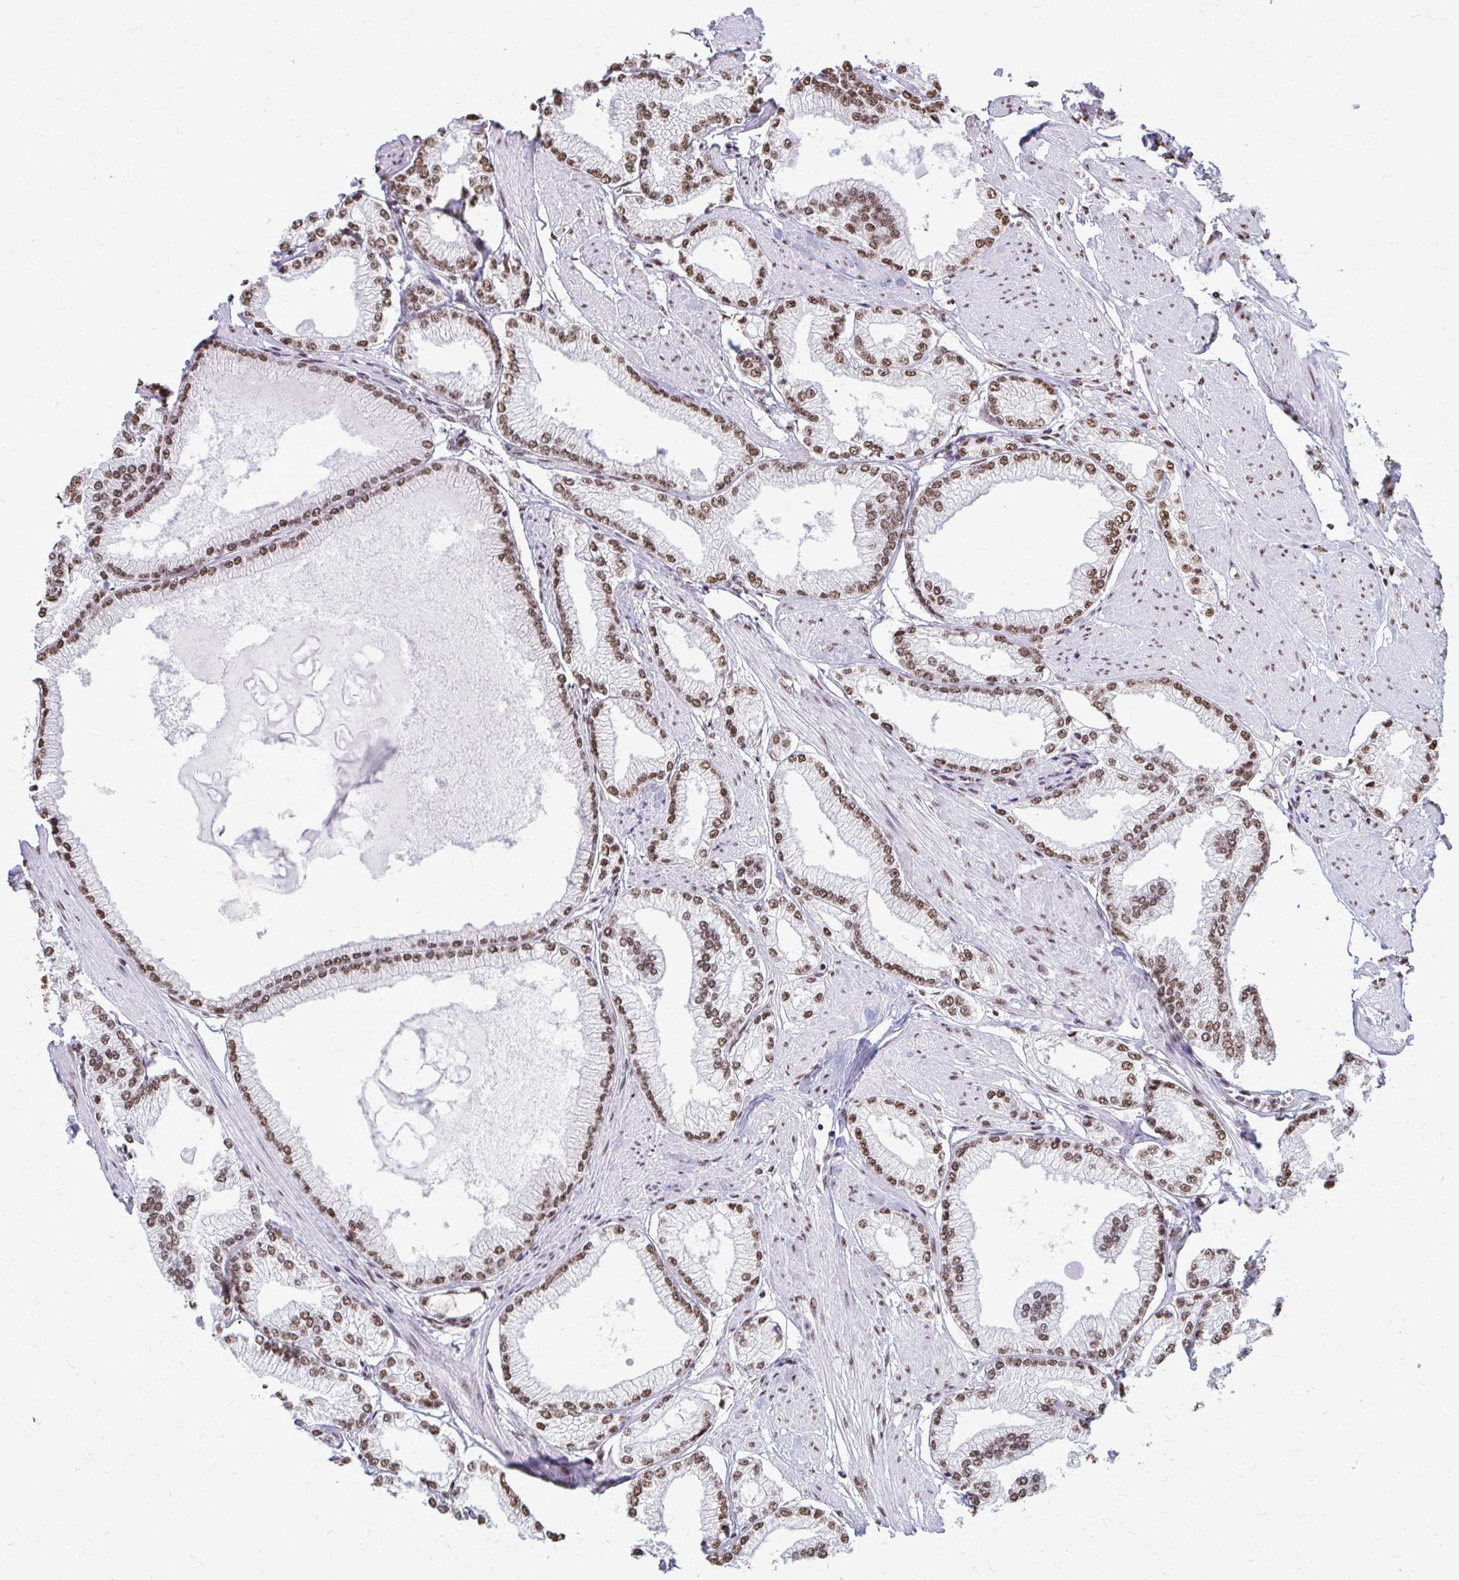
{"staining": {"intensity": "moderate", "quantity": ">75%", "location": "nuclear"}, "tissue": "prostate cancer", "cell_type": "Tumor cells", "image_type": "cancer", "snomed": [{"axis": "morphology", "description": "Adenocarcinoma, High grade"}, {"axis": "topography", "description": "Prostate"}], "caption": "Immunohistochemical staining of prostate cancer shows moderate nuclear protein expression in approximately >75% of tumor cells.", "gene": "SNRPA", "patient": {"sex": "male", "age": 68}}